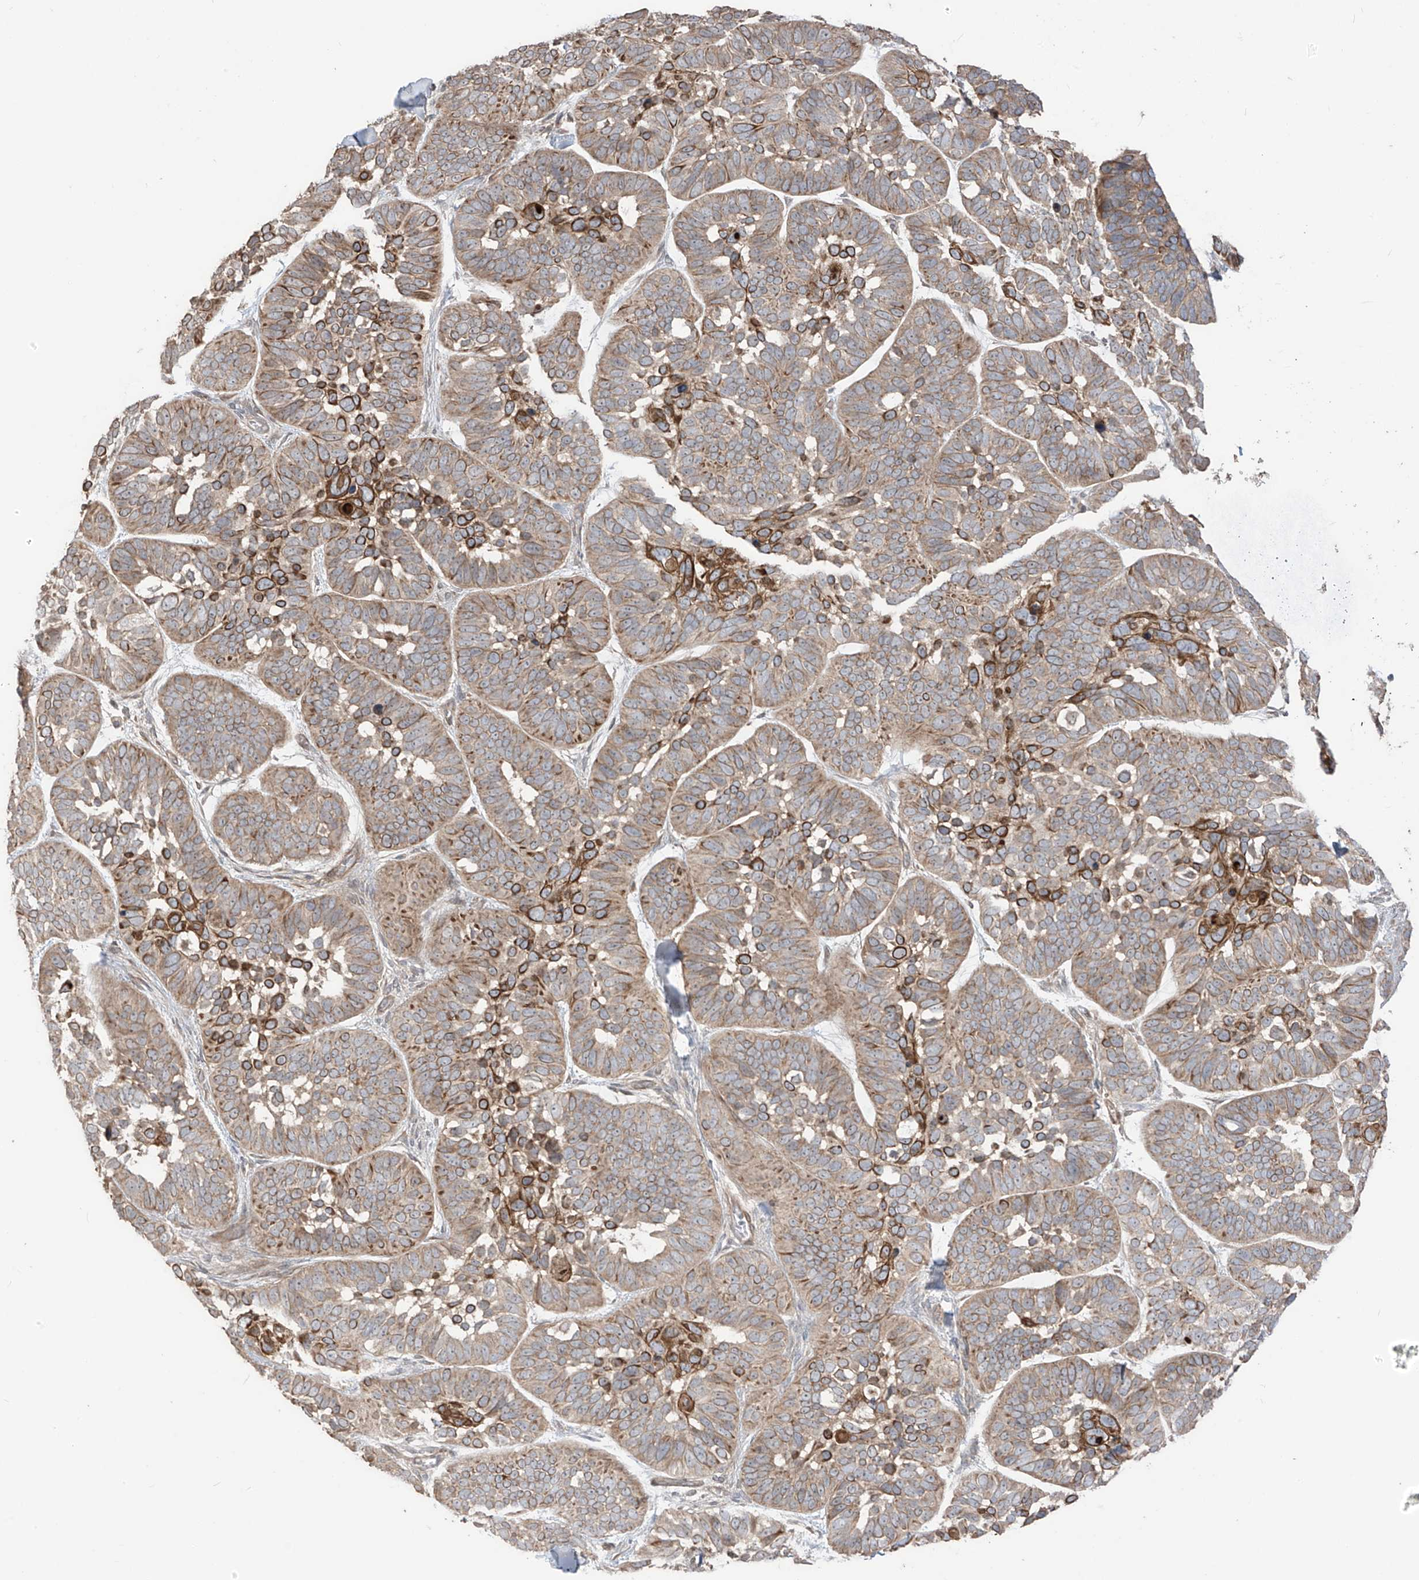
{"staining": {"intensity": "moderate", "quantity": ">75%", "location": "cytoplasmic/membranous"}, "tissue": "skin cancer", "cell_type": "Tumor cells", "image_type": "cancer", "snomed": [{"axis": "morphology", "description": "Basal cell carcinoma"}, {"axis": "topography", "description": "Skin"}], "caption": "This photomicrograph exhibits basal cell carcinoma (skin) stained with immunohistochemistry (IHC) to label a protein in brown. The cytoplasmic/membranous of tumor cells show moderate positivity for the protein. Nuclei are counter-stained blue.", "gene": "LRRC74A", "patient": {"sex": "male", "age": 62}}